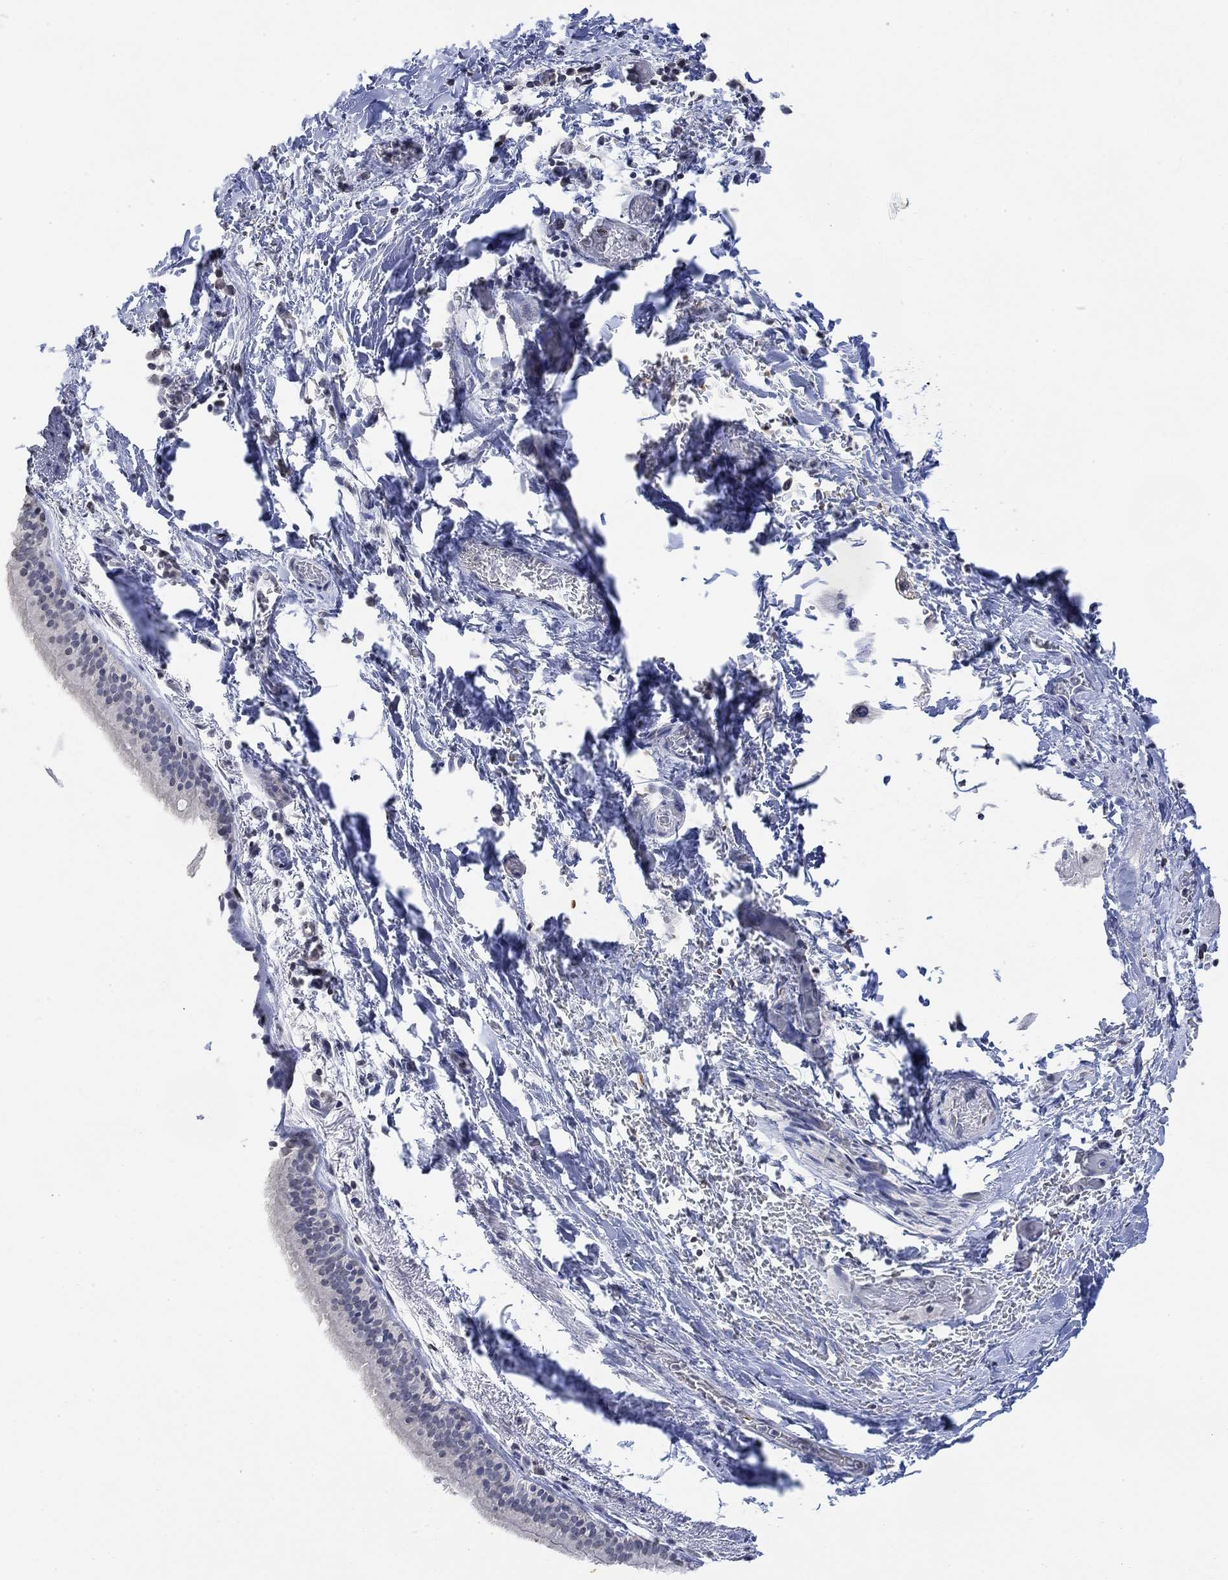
{"staining": {"intensity": "negative", "quantity": "none", "location": "none"}, "tissue": "bronchus", "cell_type": "Respiratory epithelial cells", "image_type": "normal", "snomed": [{"axis": "morphology", "description": "Normal tissue, NOS"}, {"axis": "morphology", "description": "Squamous cell carcinoma, NOS"}, {"axis": "topography", "description": "Bronchus"}, {"axis": "topography", "description": "Lung"}], "caption": "There is no significant staining in respiratory epithelial cells of bronchus. Brightfield microscopy of immunohistochemistry stained with DAB (3,3'-diaminobenzidine) (brown) and hematoxylin (blue), captured at high magnification.", "gene": "TMEM255A", "patient": {"sex": "male", "age": 69}}